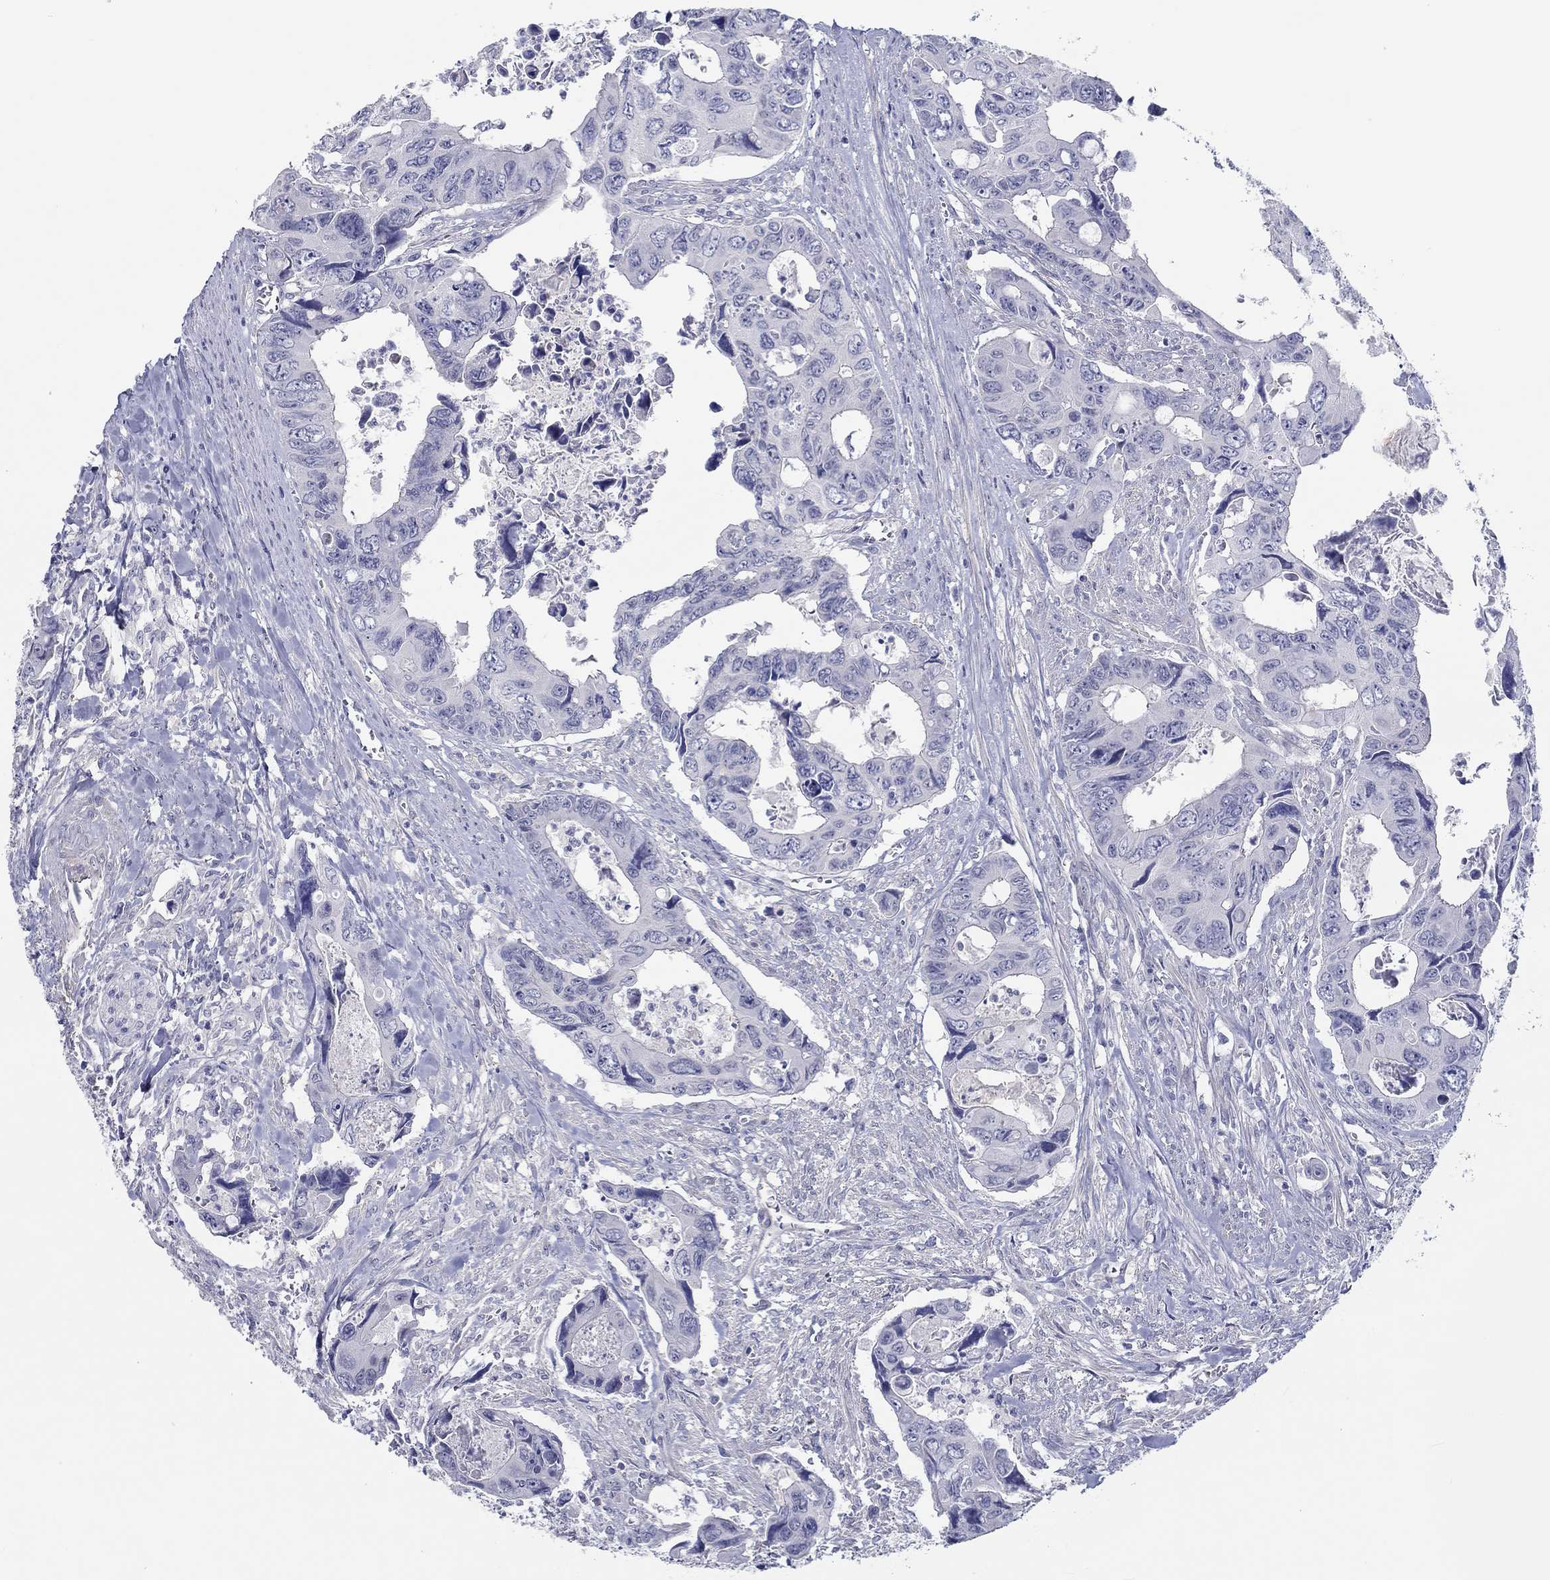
{"staining": {"intensity": "negative", "quantity": "none", "location": "none"}, "tissue": "colorectal cancer", "cell_type": "Tumor cells", "image_type": "cancer", "snomed": [{"axis": "morphology", "description": "Adenocarcinoma, NOS"}, {"axis": "topography", "description": "Rectum"}], "caption": "The micrograph reveals no staining of tumor cells in colorectal cancer. The staining is performed using DAB (3,3'-diaminobenzidine) brown chromogen with nuclei counter-stained in using hematoxylin.", "gene": "CRYGD", "patient": {"sex": "male", "age": 62}}